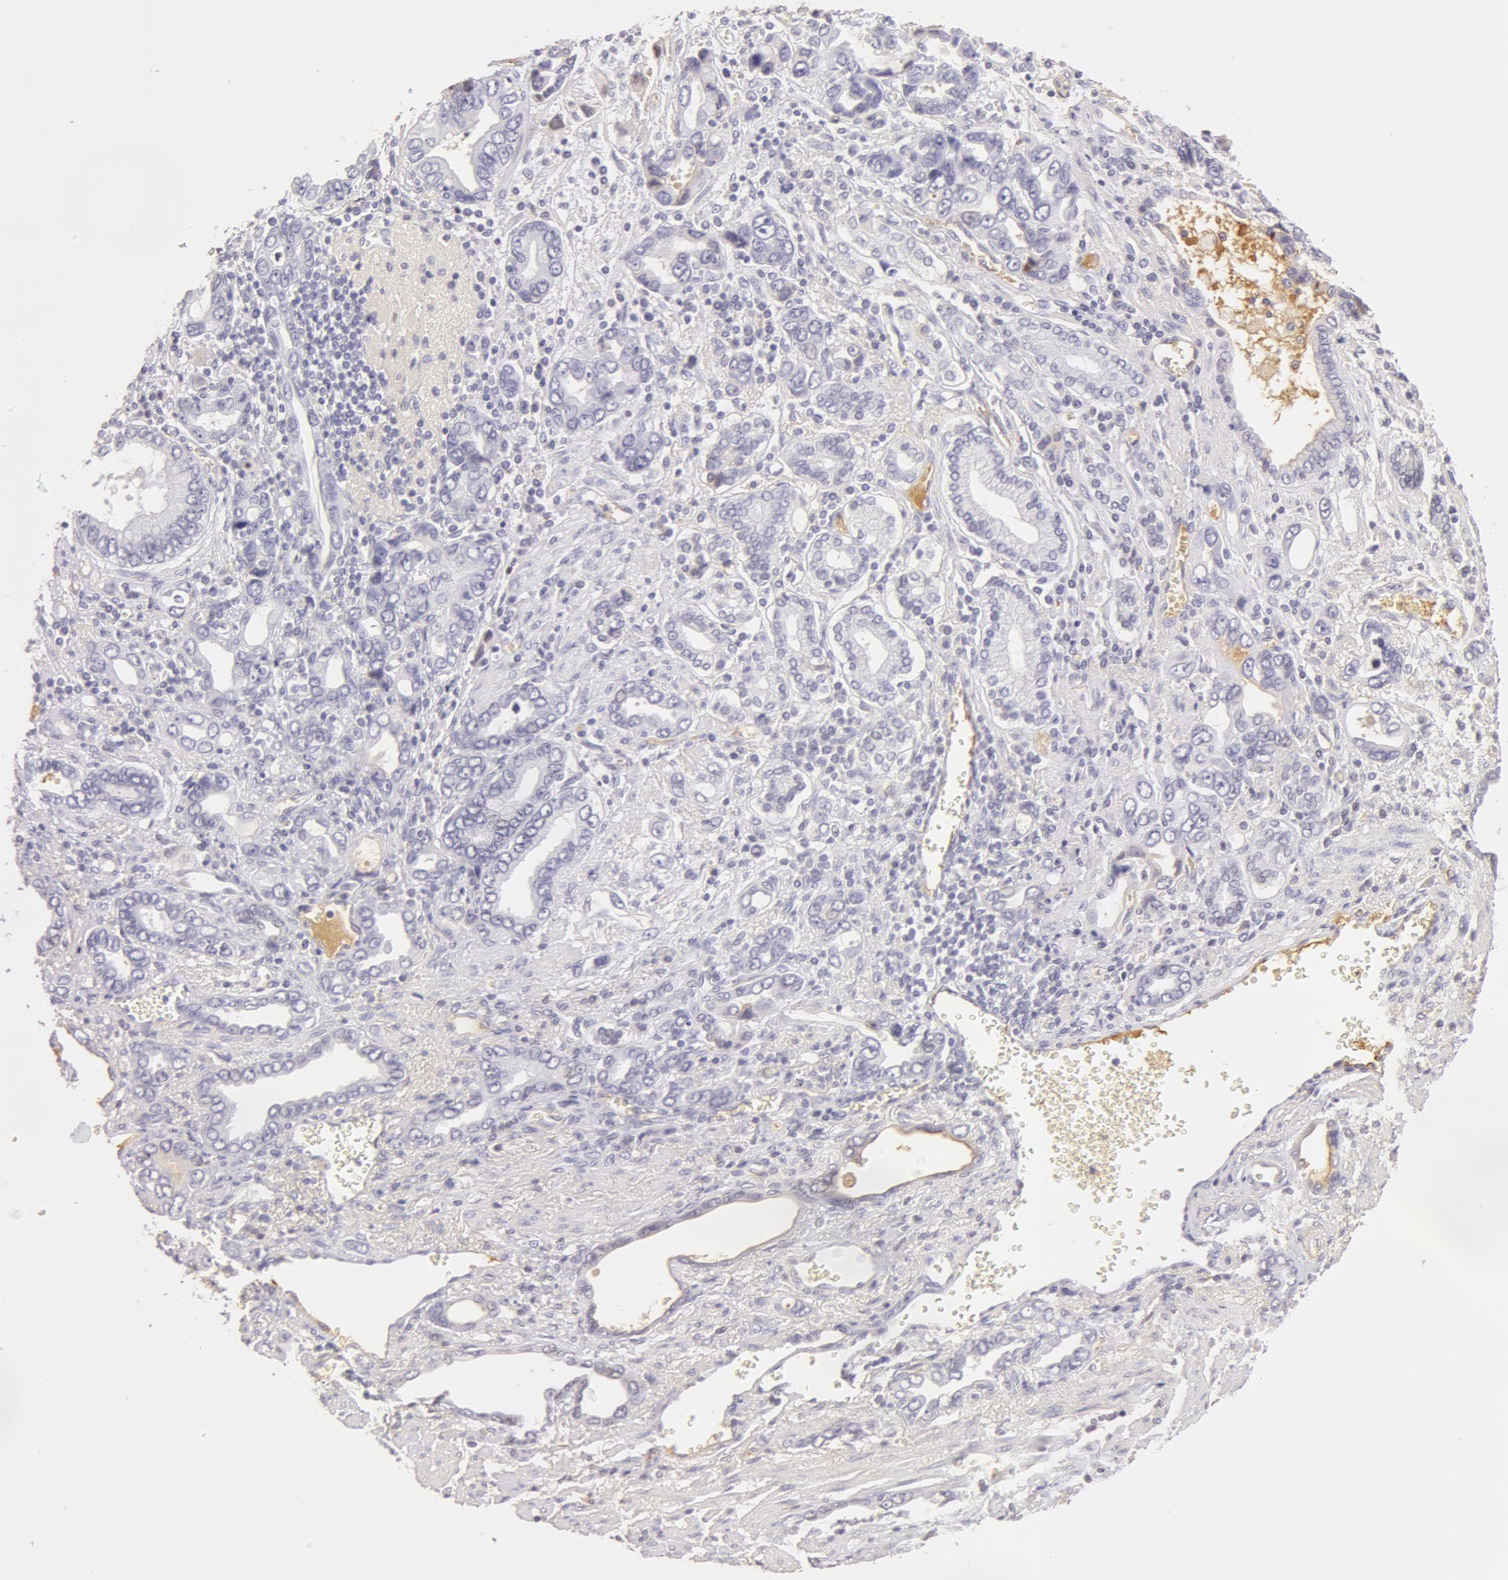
{"staining": {"intensity": "negative", "quantity": "none", "location": "none"}, "tissue": "stomach cancer", "cell_type": "Tumor cells", "image_type": "cancer", "snomed": [{"axis": "morphology", "description": "Adenocarcinoma, NOS"}, {"axis": "topography", "description": "Stomach"}], "caption": "Immunohistochemistry (IHC) micrograph of neoplastic tissue: human stomach cancer stained with DAB reveals no significant protein staining in tumor cells.", "gene": "AHSG", "patient": {"sex": "male", "age": 78}}